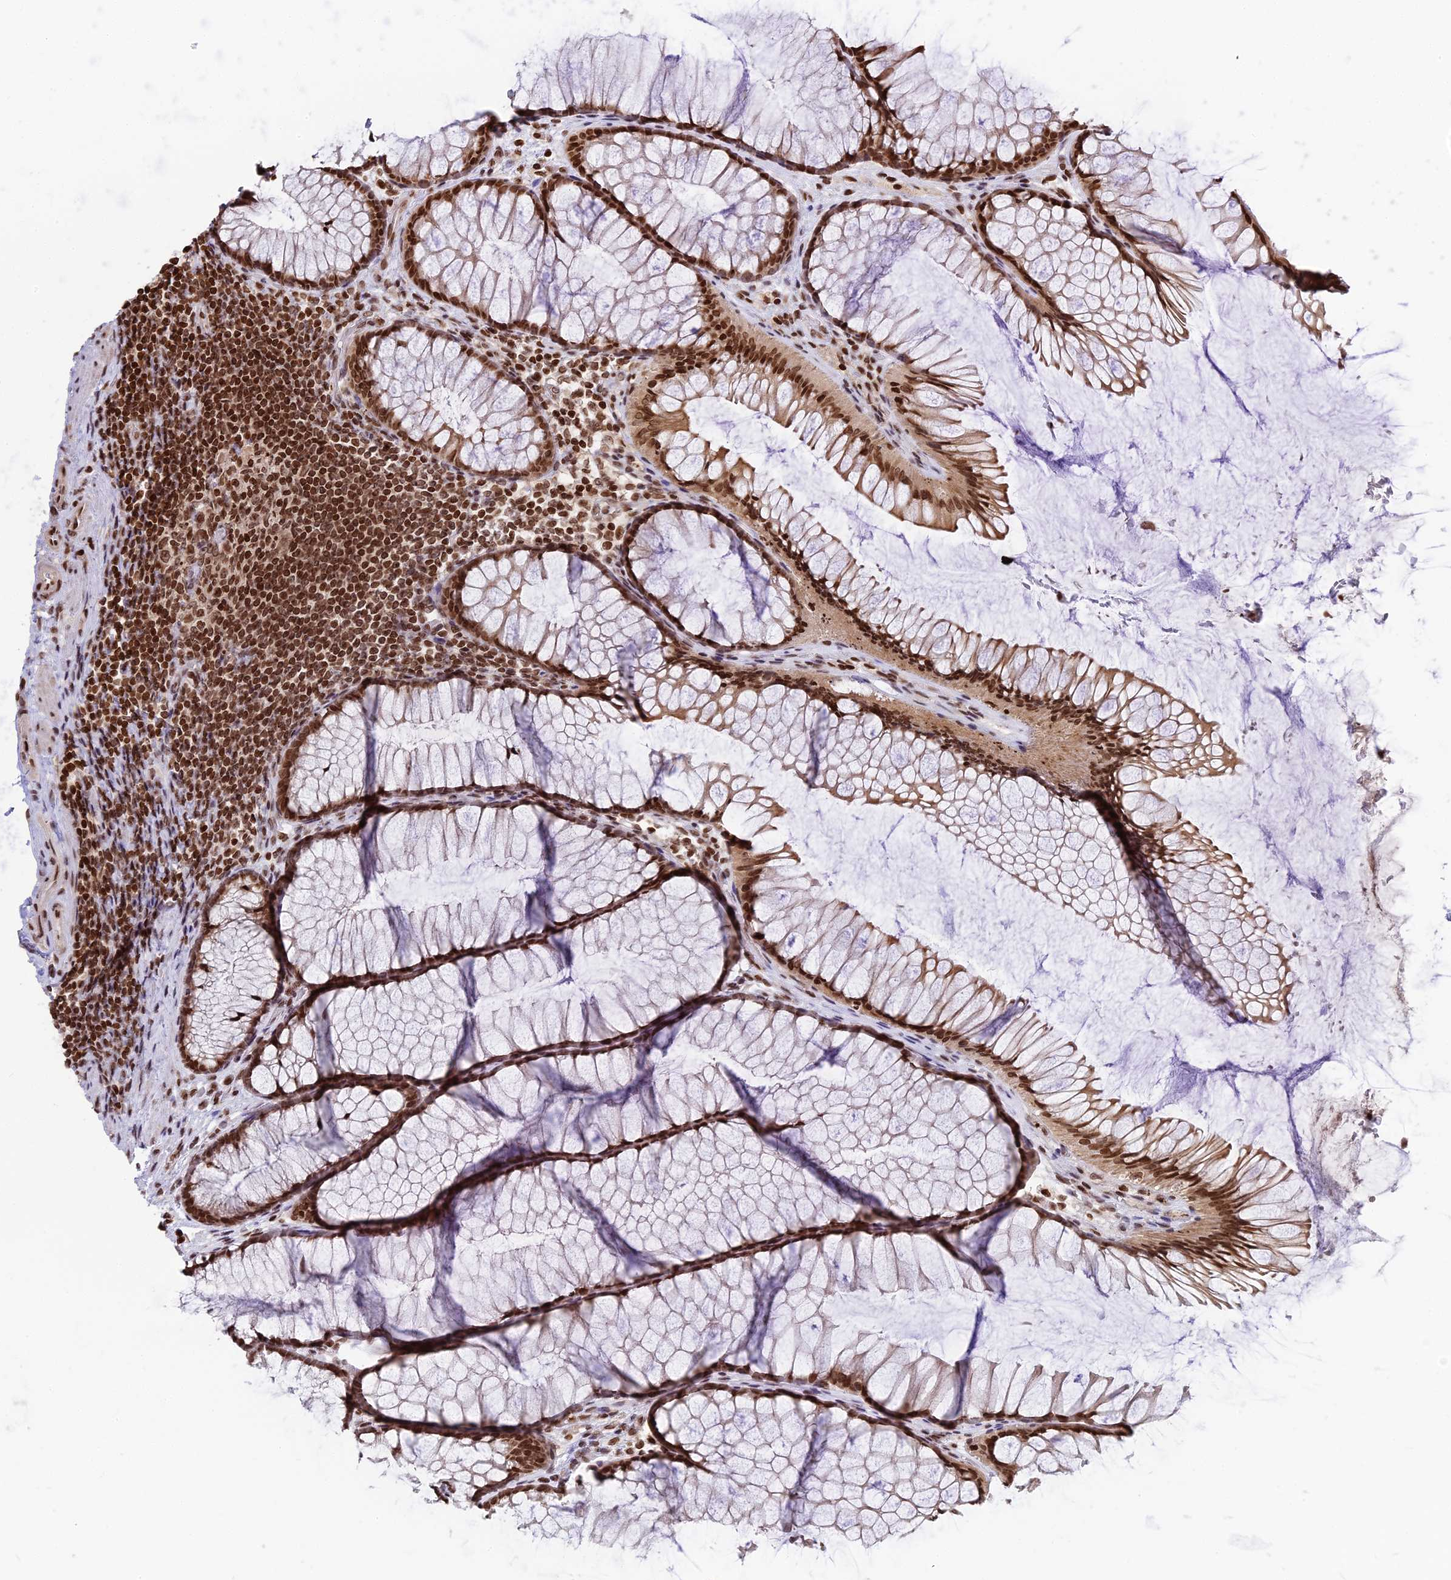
{"staining": {"intensity": "moderate", "quantity": ">75%", "location": "nuclear"}, "tissue": "colon", "cell_type": "Endothelial cells", "image_type": "normal", "snomed": [{"axis": "morphology", "description": "Normal tissue, NOS"}, {"axis": "topography", "description": "Colon"}], "caption": "This micrograph reveals benign colon stained with IHC to label a protein in brown. The nuclear of endothelial cells show moderate positivity for the protein. Nuclei are counter-stained blue.", "gene": "TET2", "patient": {"sex": "female", "age": 82}}